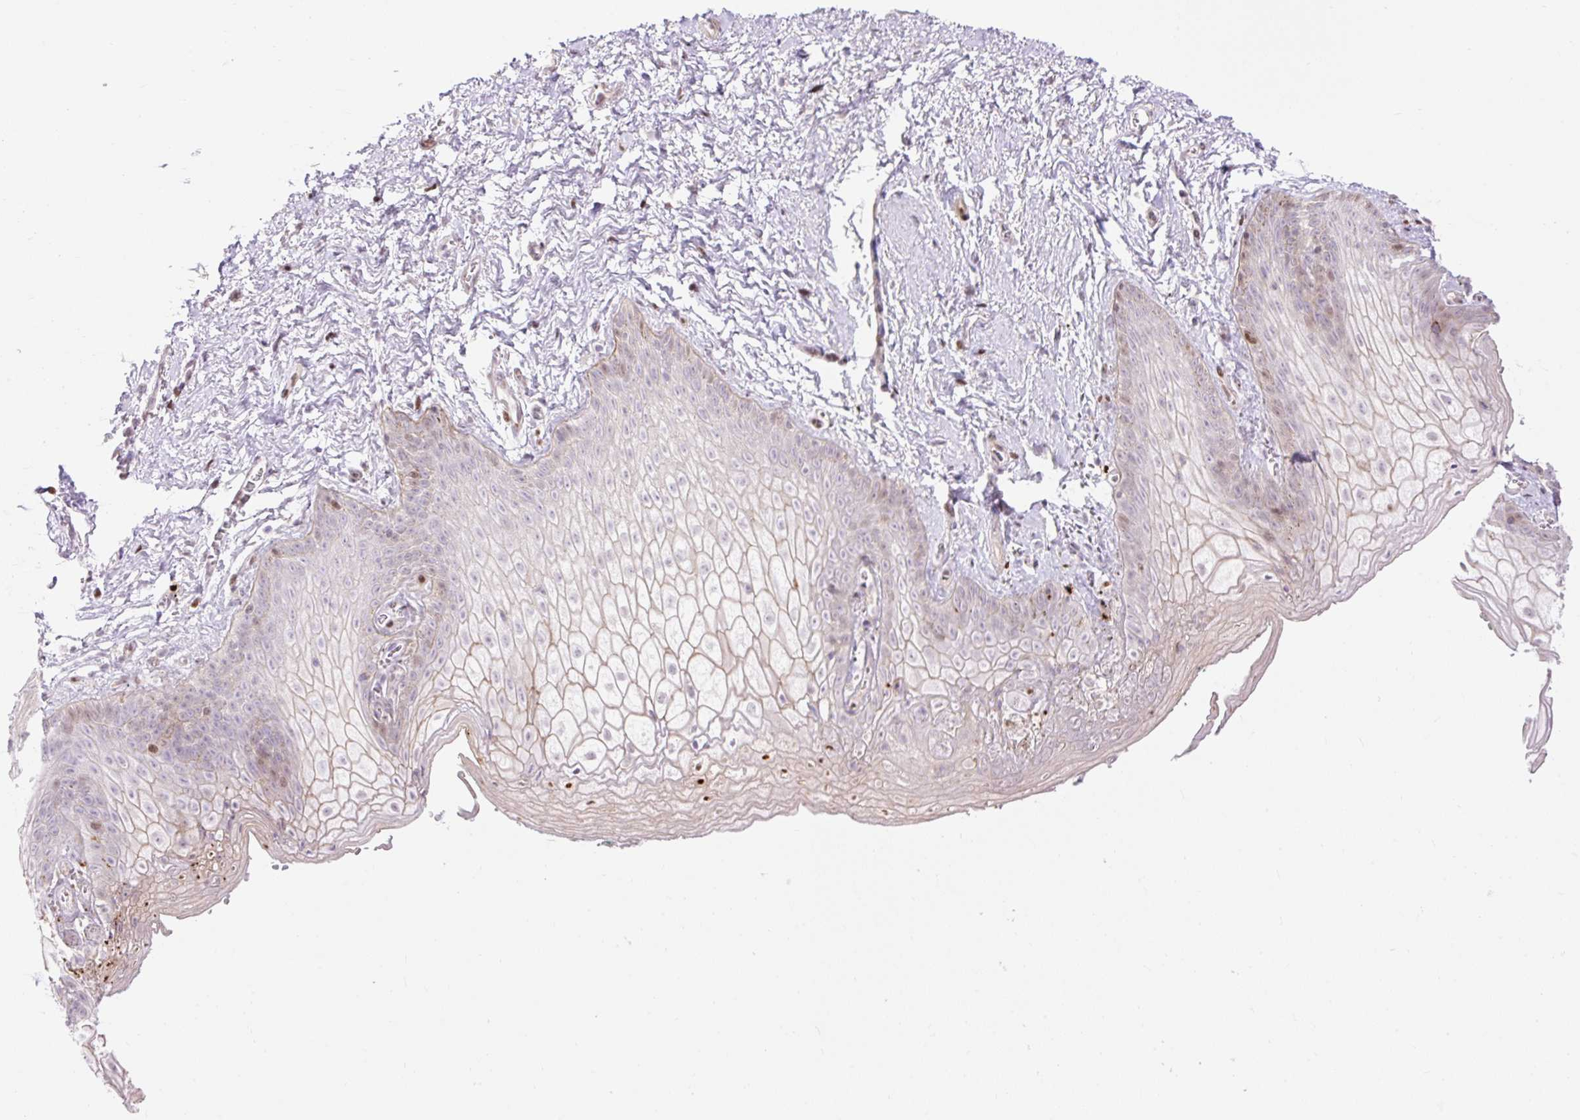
{"staining": {"intensity": "strong", "quantity": "<25%", "location": "nuclear"}, "tissue": "vagina", "cell_type": "Squamous epithelial cells", "image_type": "normal", "snomed": [{"axis": "morphology", "description": "Normal tissue, NOS"}, {"axis": "topography", "description": "Vulva"}, {"axis": "topography", "description": "Vagina"}, {"axis": "topography", "description": "Peripheral nerve tissue"}], "caption": "Strong nuclear staining is appreciated in approximately <25% of squamous epithelial cells in benign vagina.", "gene": "RIPPLY3", "patient": {"sex": "female", "age": 66}}